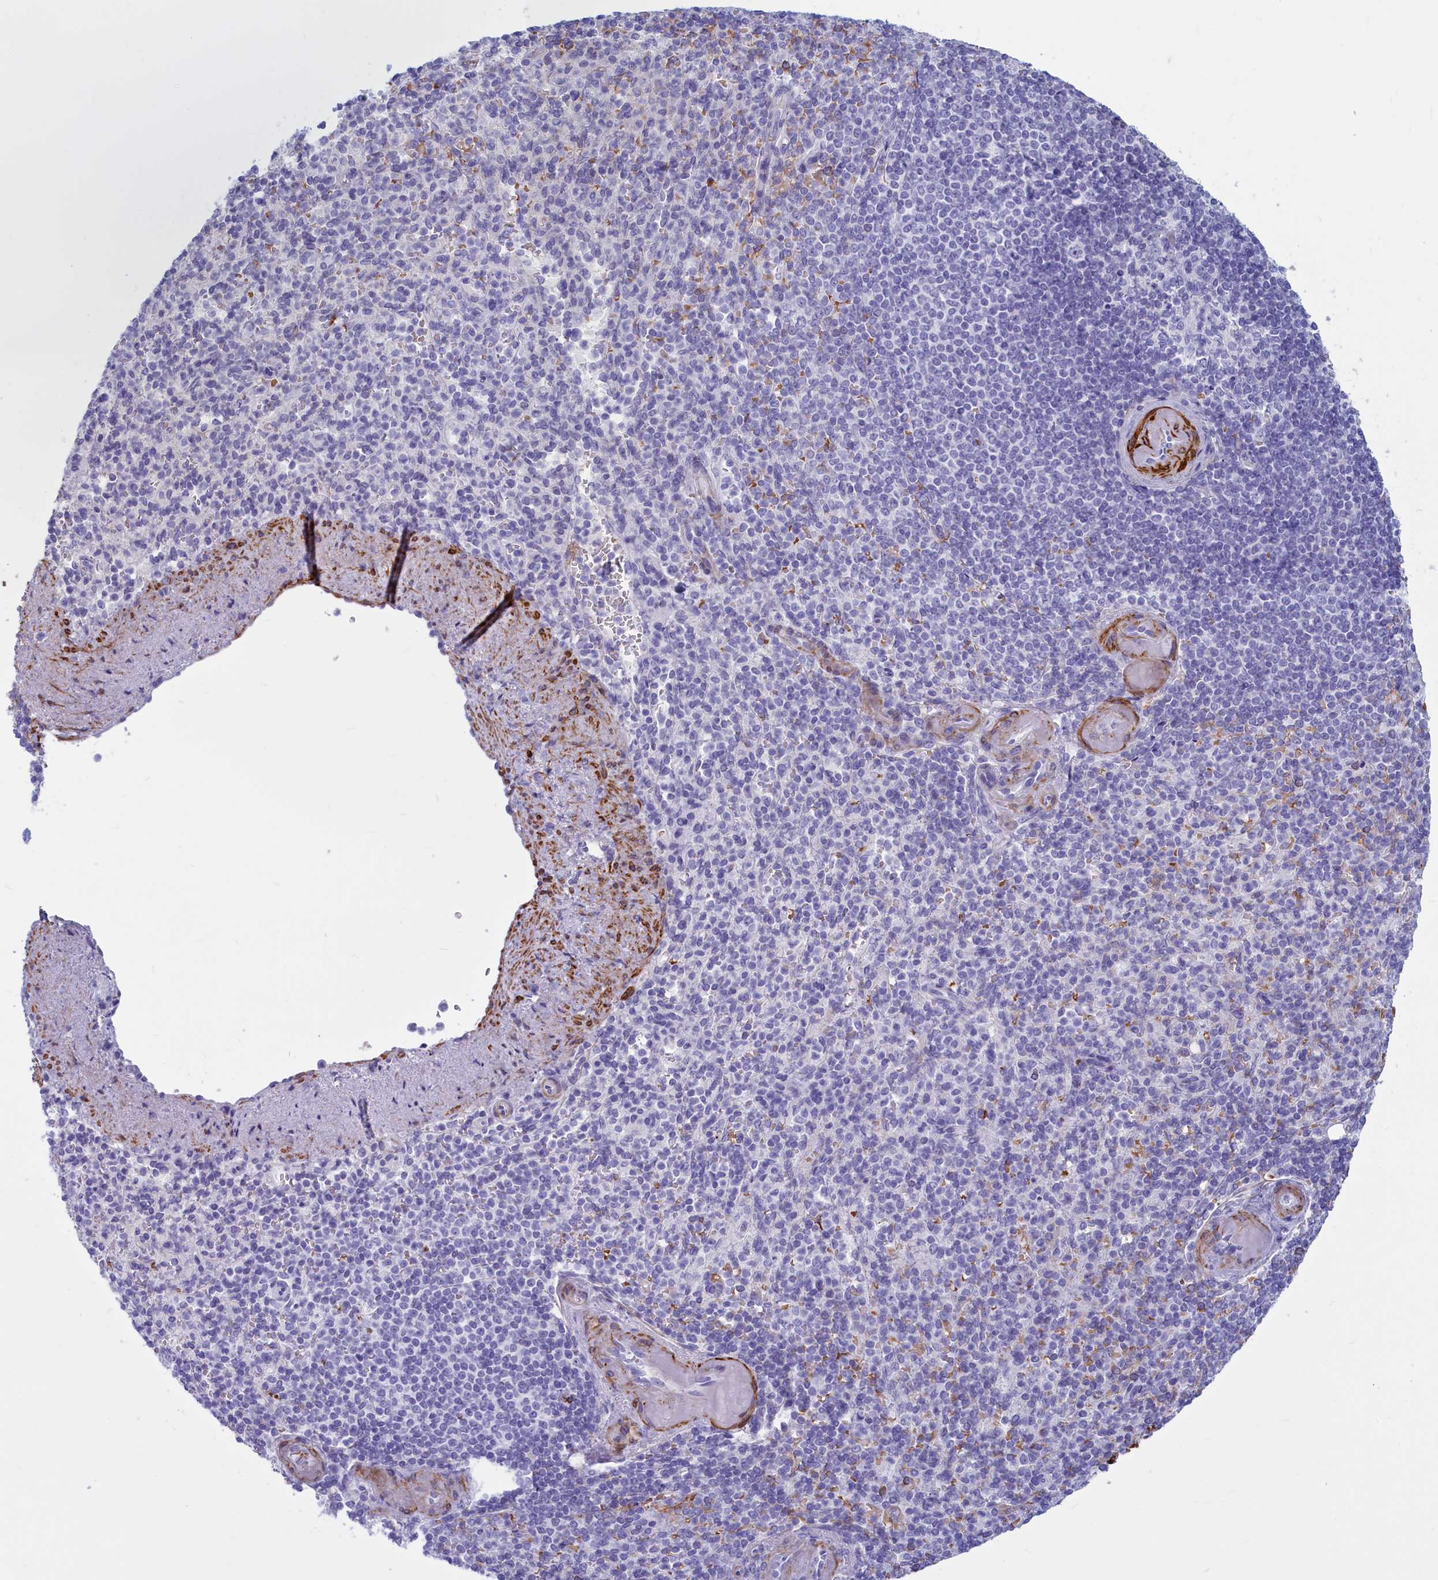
{"staining": {"intensity": "negative", "quantity": "none", "location": "none"}, "tissue": "spleen", "cell_type": "Cells in red pulp", "image_type": "normal", "snomed": [{"axis": "morphology", "description": "Normal tissue, NOS"}, {"axis": "topography", "description": "Spleen"}], "caption": "Micrograph shows no significant protein positivity in cells in red pulp of normal spleen.", "gene": "GAPDHS", "patient": {"sex": "female", "age": 74}}